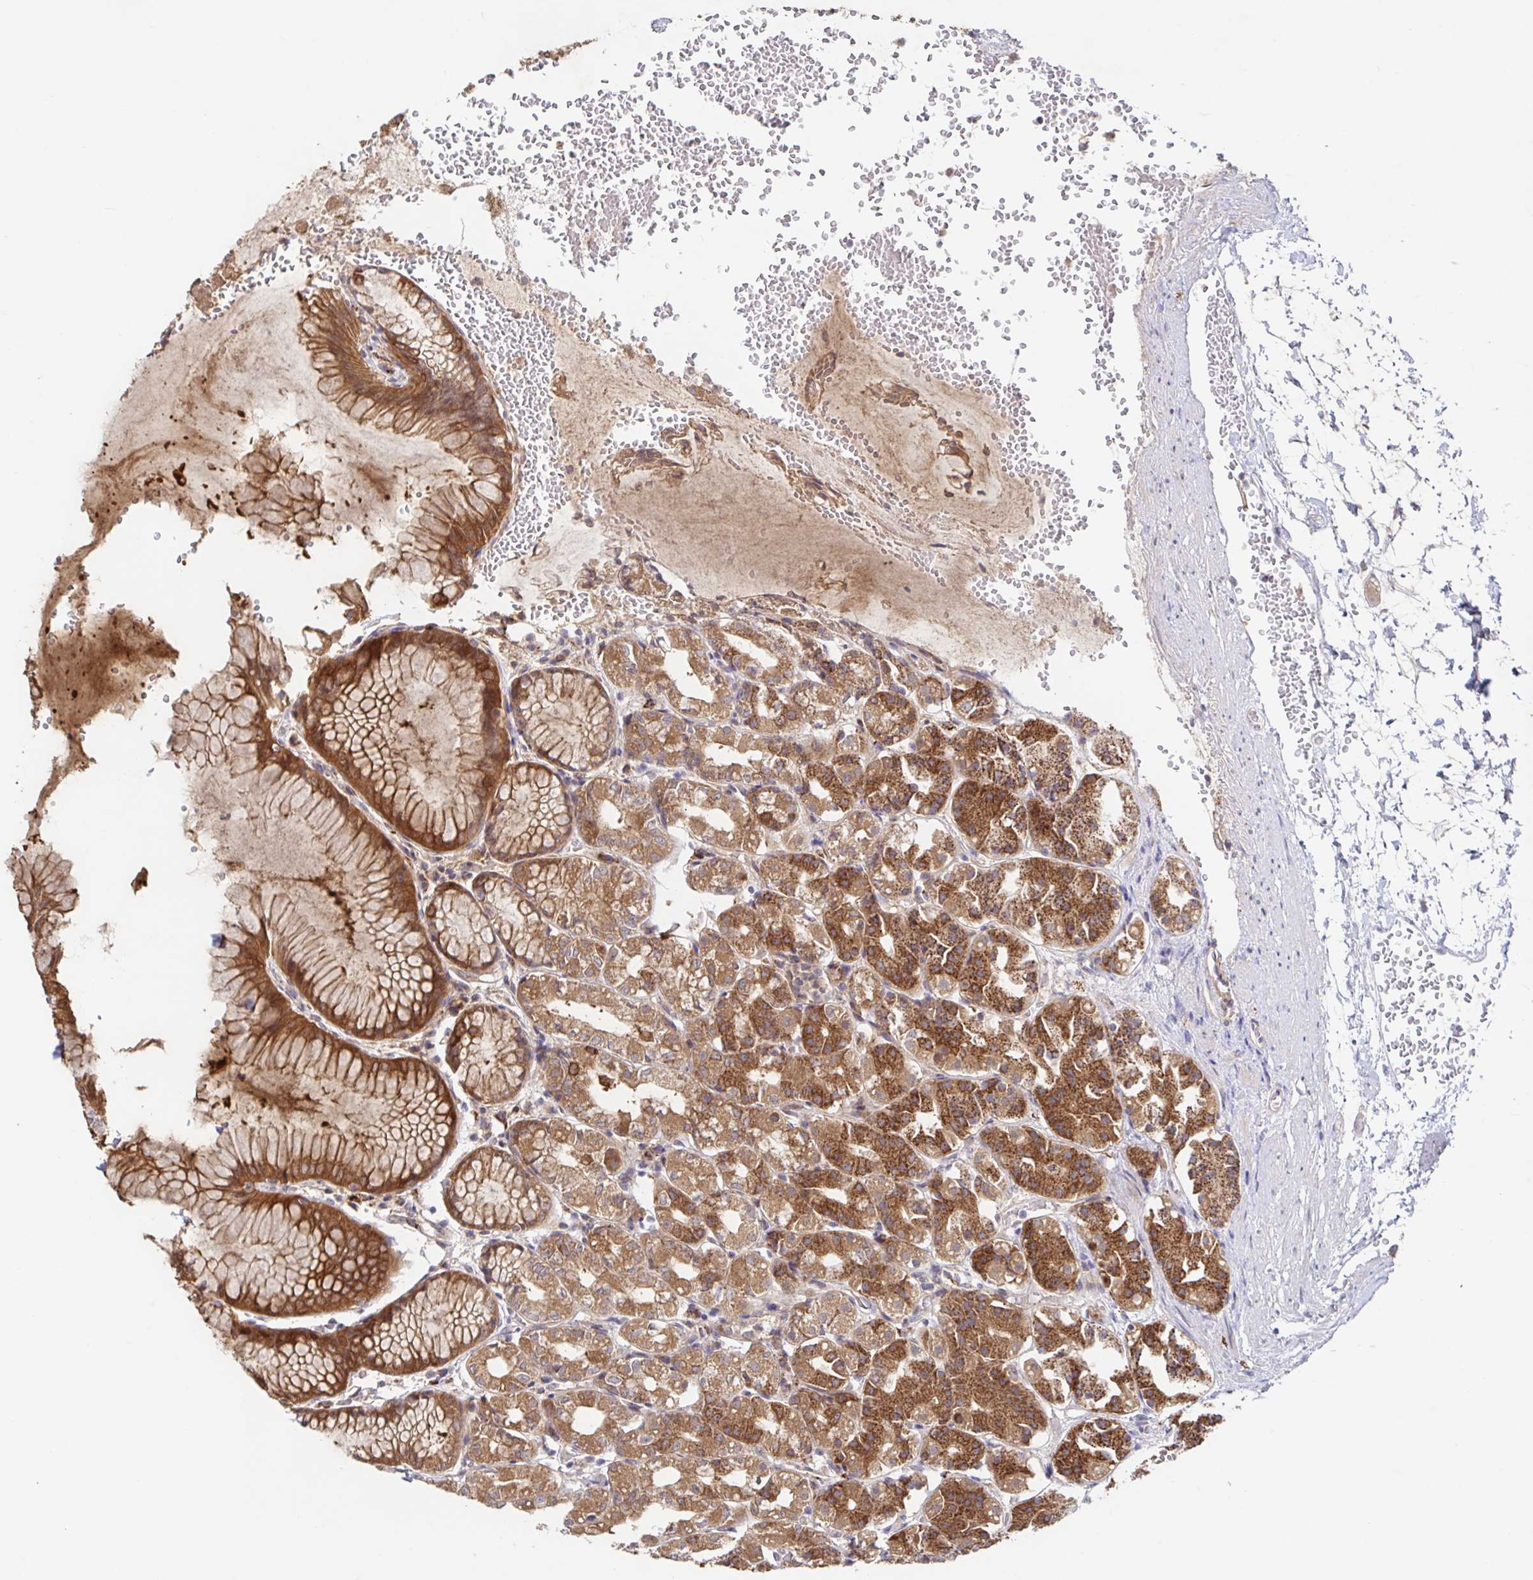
{"staining": {"intensity": "moderate", "quantity": ">75%", "location": "cytoplasmic/membranous"}, "tissue": "stomach", "cell_type": "Glandular cells", "image_type": "normal", "snomed": [{"axis": "morphology", "description": "Normal tissue, NOS"}, {"axis": "topography", "description": "Stomach"}], "caption": "A medium amount of moderate cytoplasmic/membranous expression is appreciated in approximately >75% of glandular cells in unremarkable stomach.", "gene": "AACS", "patient": {"sex": "female", "age": 57}}